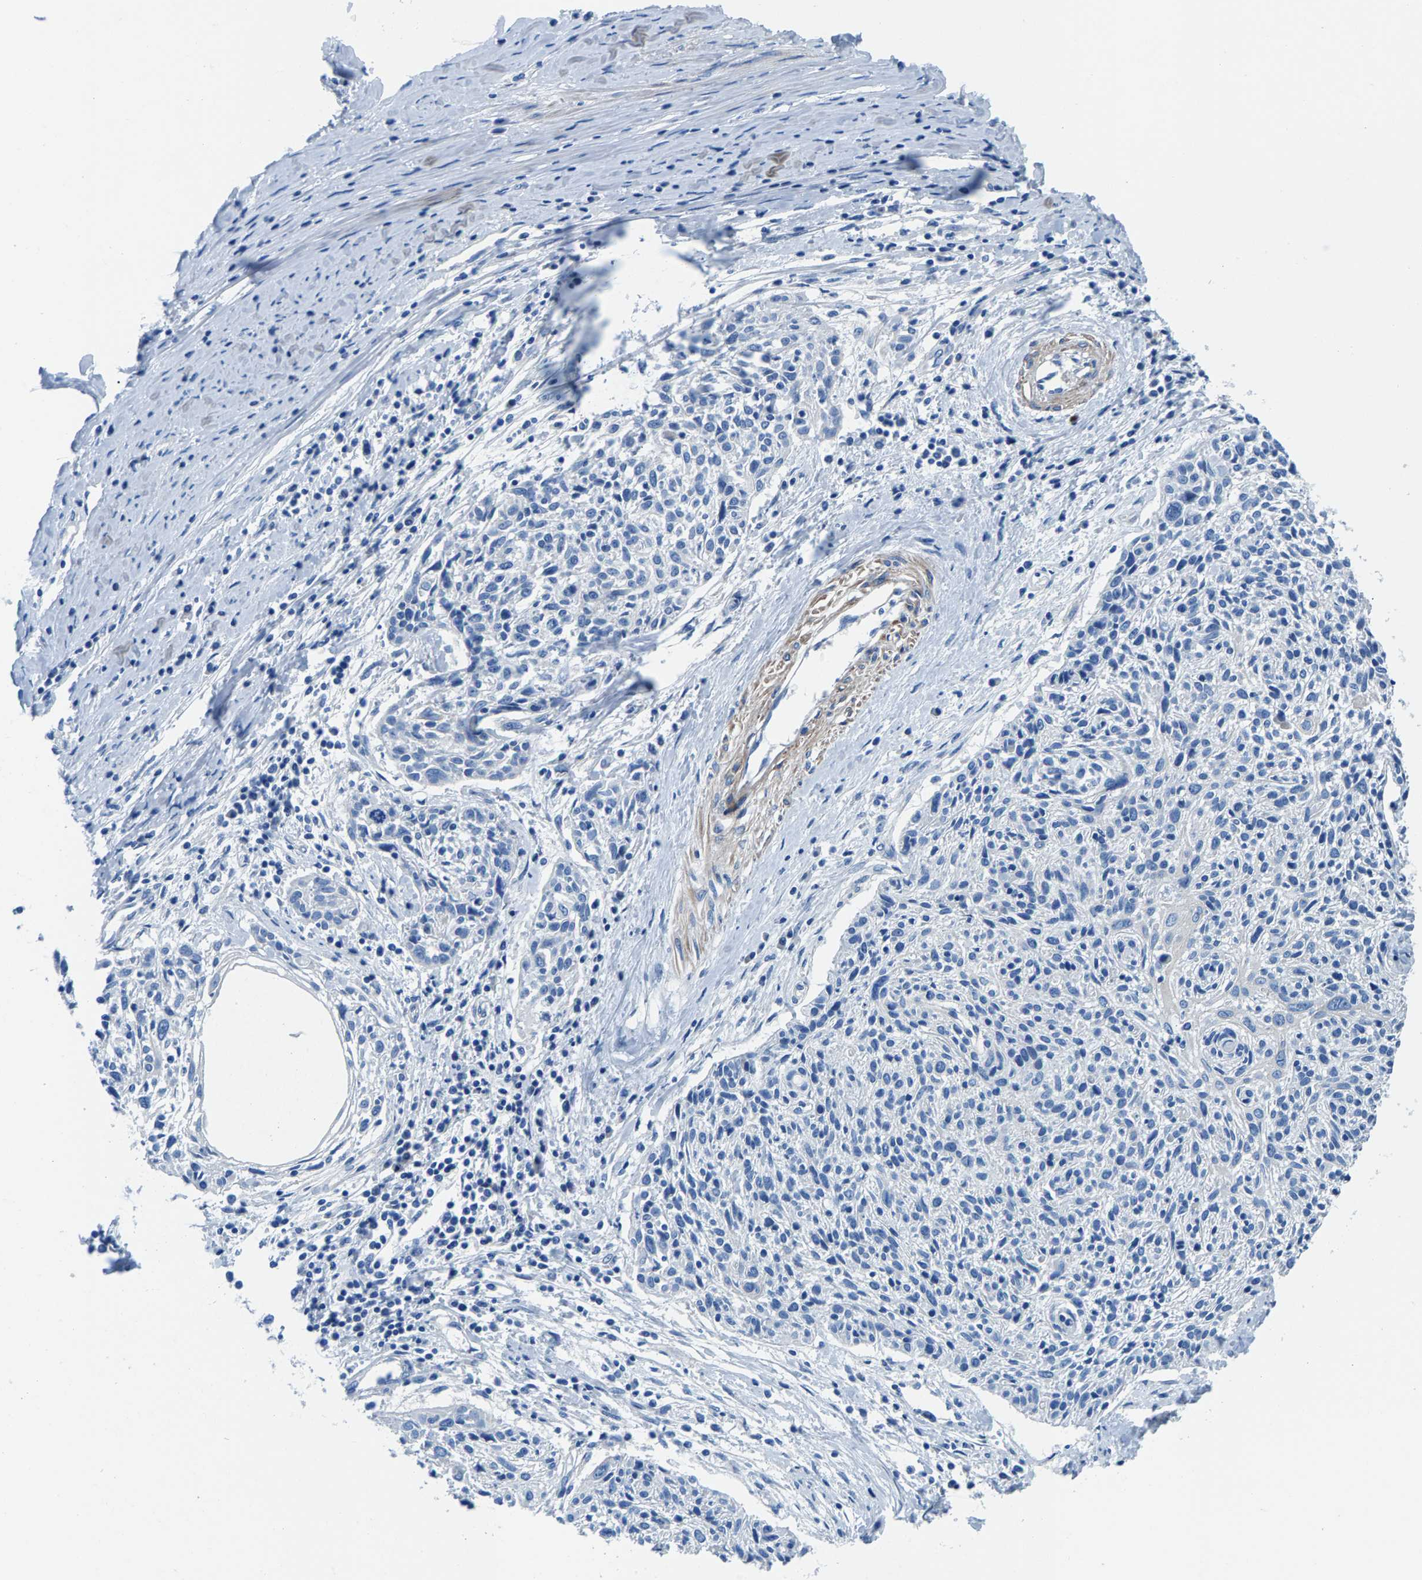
{"staining": {"intensity": "negative", "quantity": "none", "location": "none"}, "tissue": "cervical cancer", "cell_type": "Tumor cells", "image_type": "cancer", "snomed": [{"axis": "morphology", "description": "Squamous cell carcinoma, NOS"}, {"axis": "topography", "description": "Cervix"}], "caption": "Squamous cell carcinoma (cervical) was stained to show a protein in brown. There is no significant positivity in tumor cells.", "gene": "CDRT4", "patient": {"sex": "female", "age": 51}}